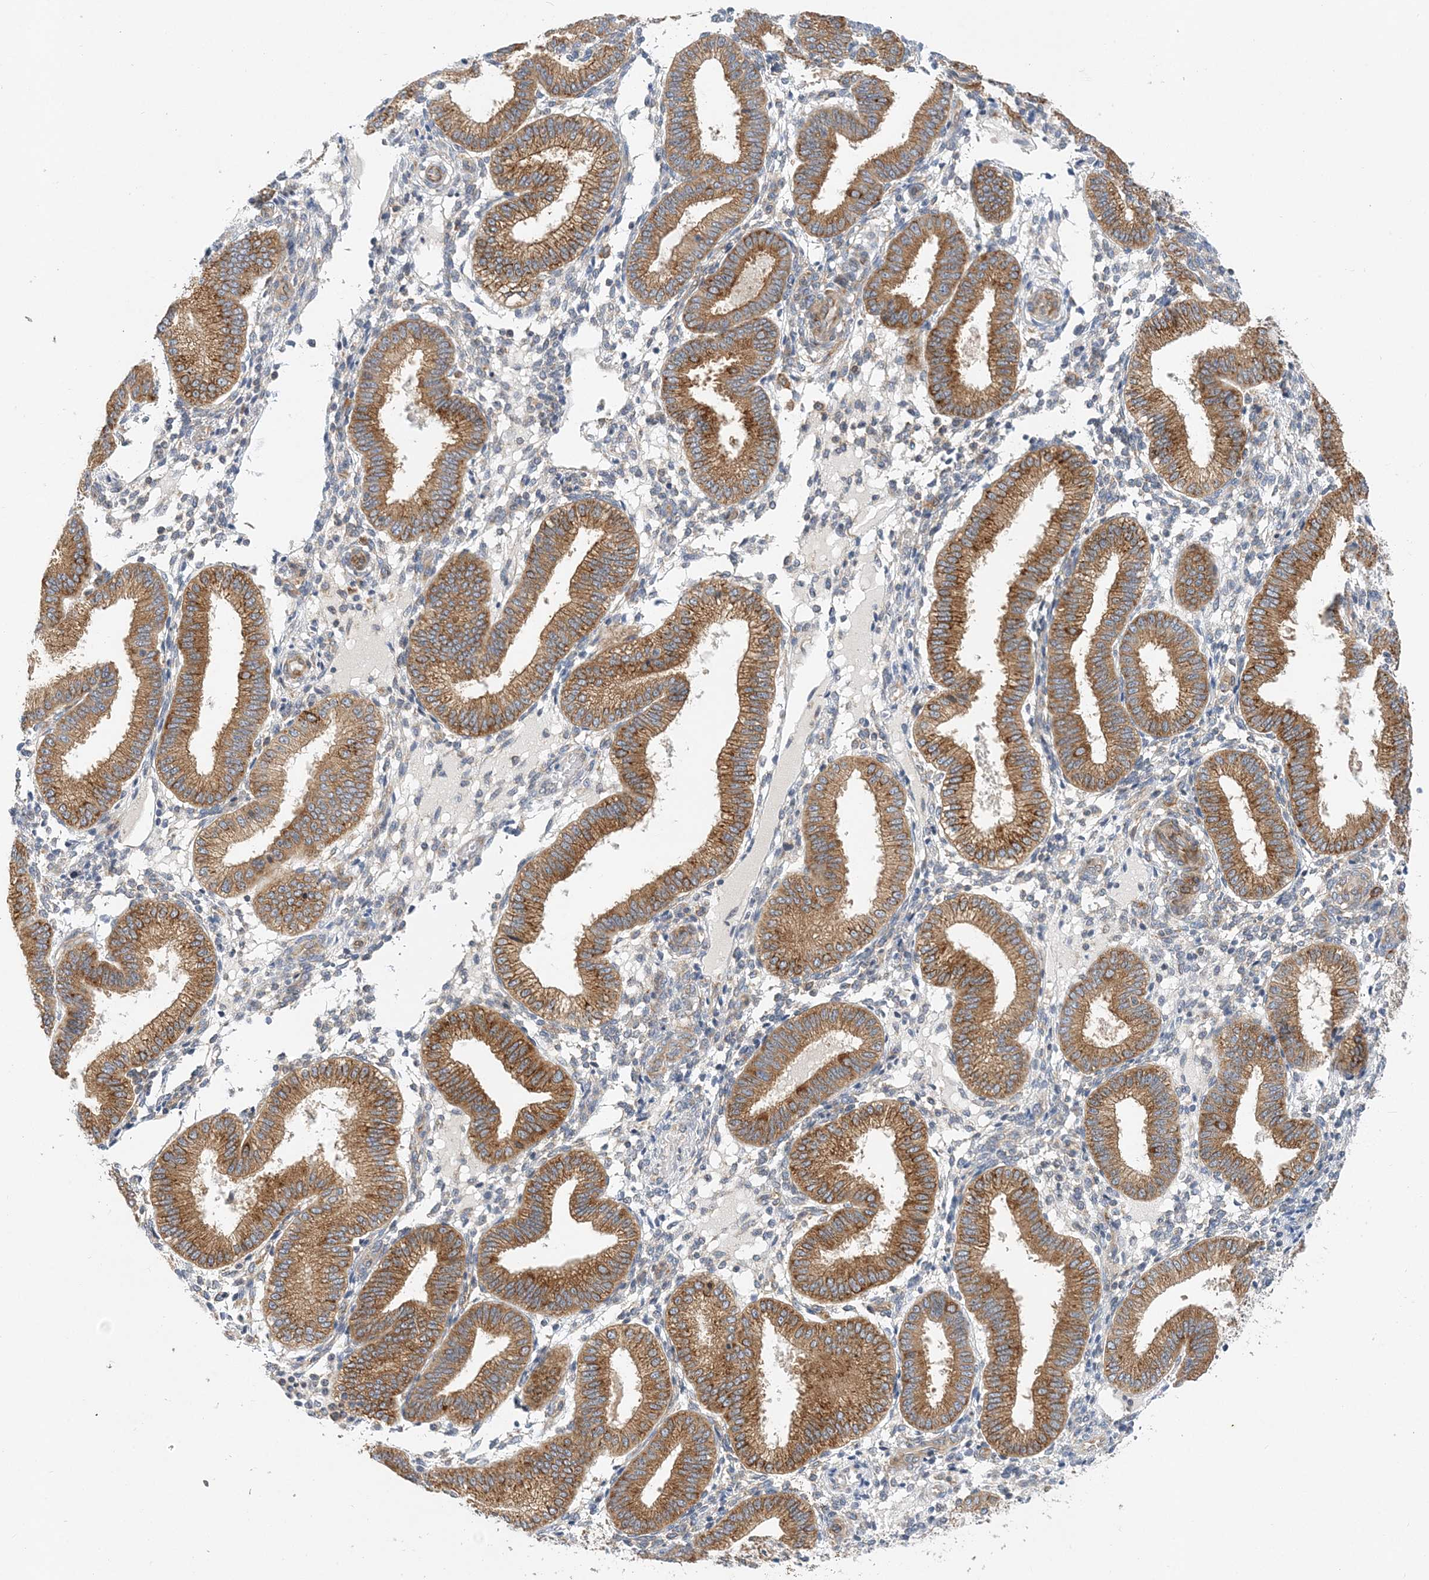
{"staining": {"intensity": "moderate", "quantity": "<25%", "location": "cytoplasmic/membranous"}, "tissue": "endometrium", "cell_type": "Cells in endometrial stroma", "image_type": "normal", "snomed": [{"axis": "morphology", "description": "Normal tissue, NOS"}, {"axis": "topography", "description": "Endometrium"}], "caption": "The histopathology image reveals a brown stain indicating the presence of a protein in the cytoplasmic/membranous of cells in endometrial stroma in endometrium. (Brightfield microscopy of DAB IHC at high magnification).", "gene": "LARP4B", "patient": {"sex": "female", "age": 39}}